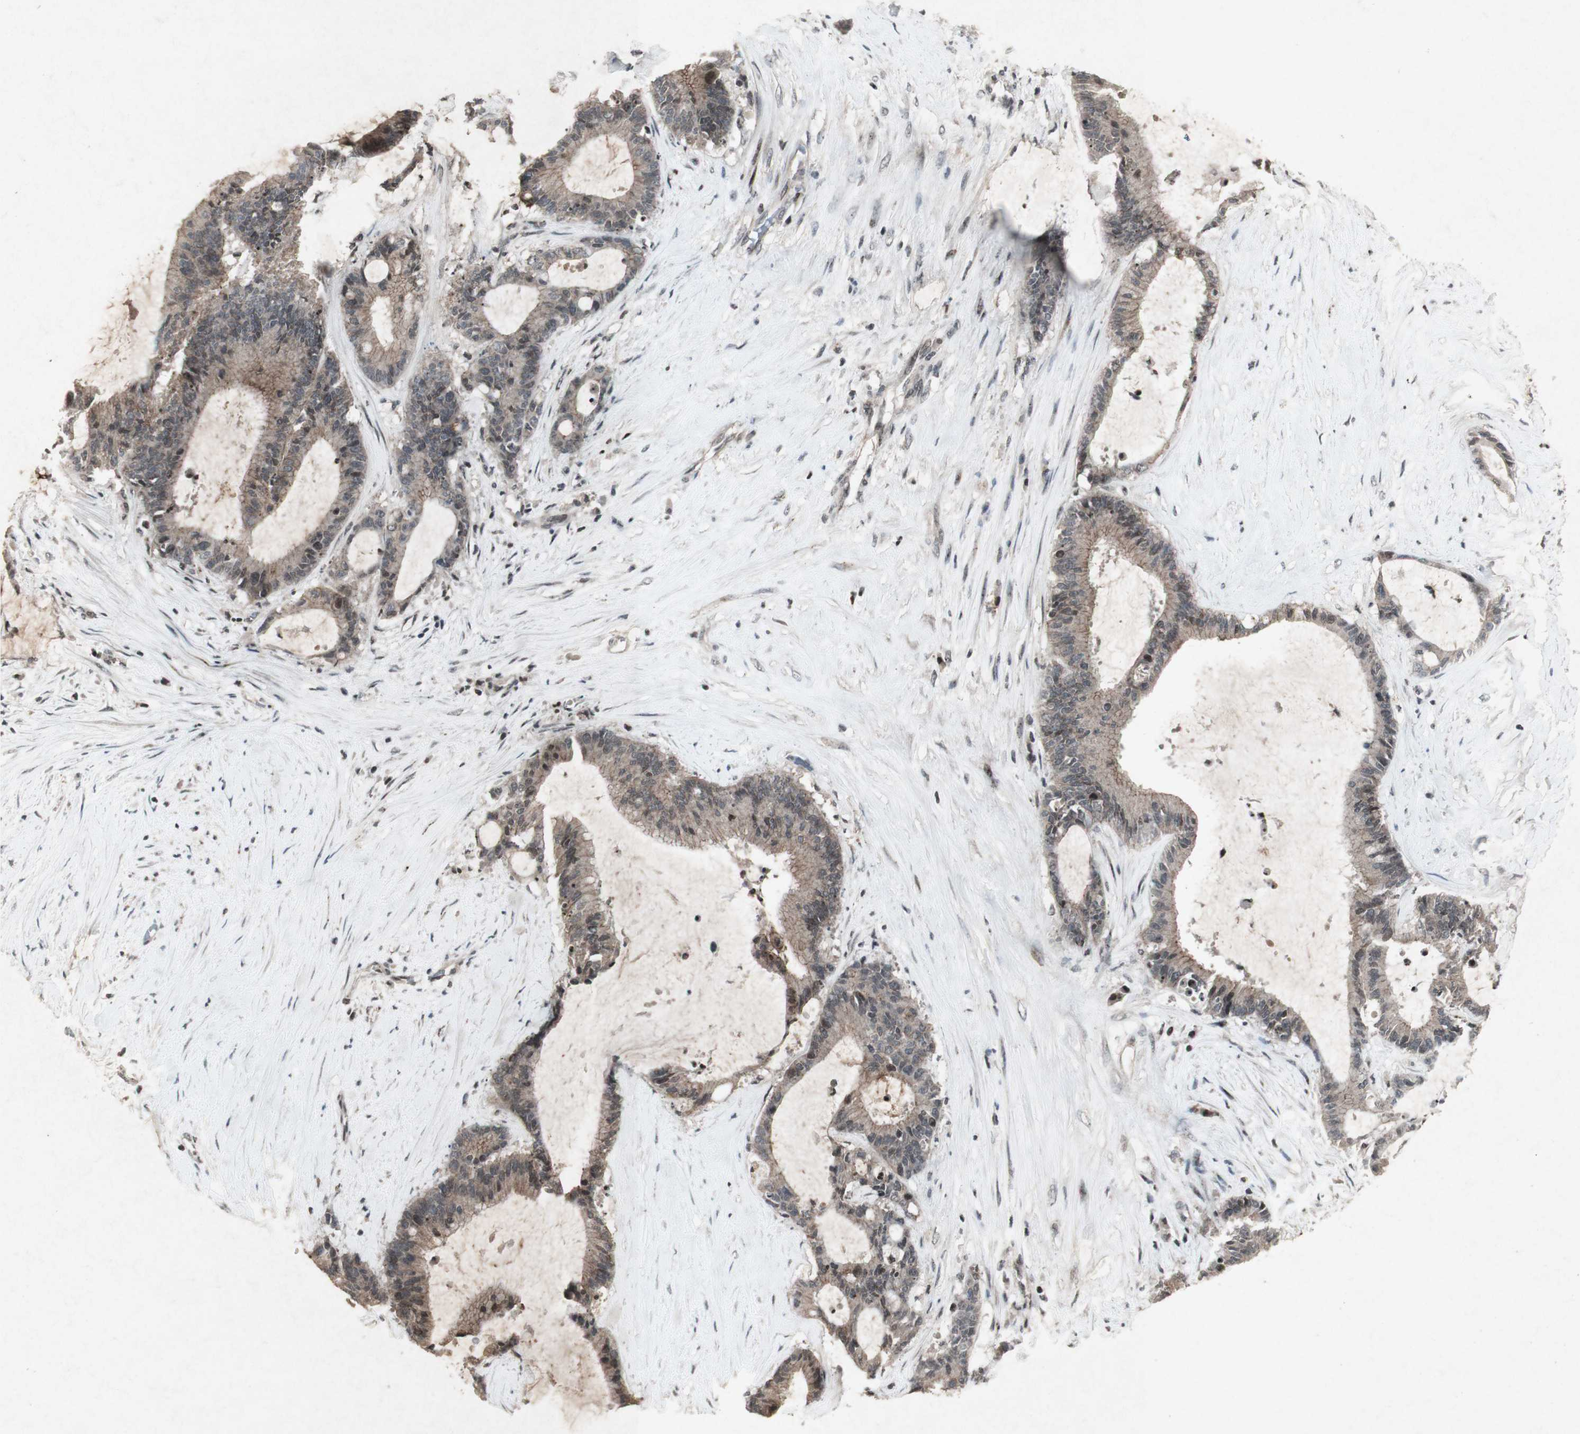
{"staining": {"intensity": "weak", "quantity": ">75%", "location": "cytoplasmic/membranous"}, "tissue": "liver cancer", "cell_type": "Tumor cells", "image_type": "cancer", "snomed": [{"axis": "morphology", "description": "Cholangiocarcinoma"}, {"axis": "topography", "description": "Liver"}], "caption": "Liver cancer was stained to show a protein in brown. There is low levels of weak cytoplasmic/membranous positivity in about >75% of tumor cells. (Stains: DAB in brown, nuclei in blue, Microscopy: brightfield microscopy at high magnification).", "gene": "PLXNA1", "patient": {"sex": "female", "age": 73}}